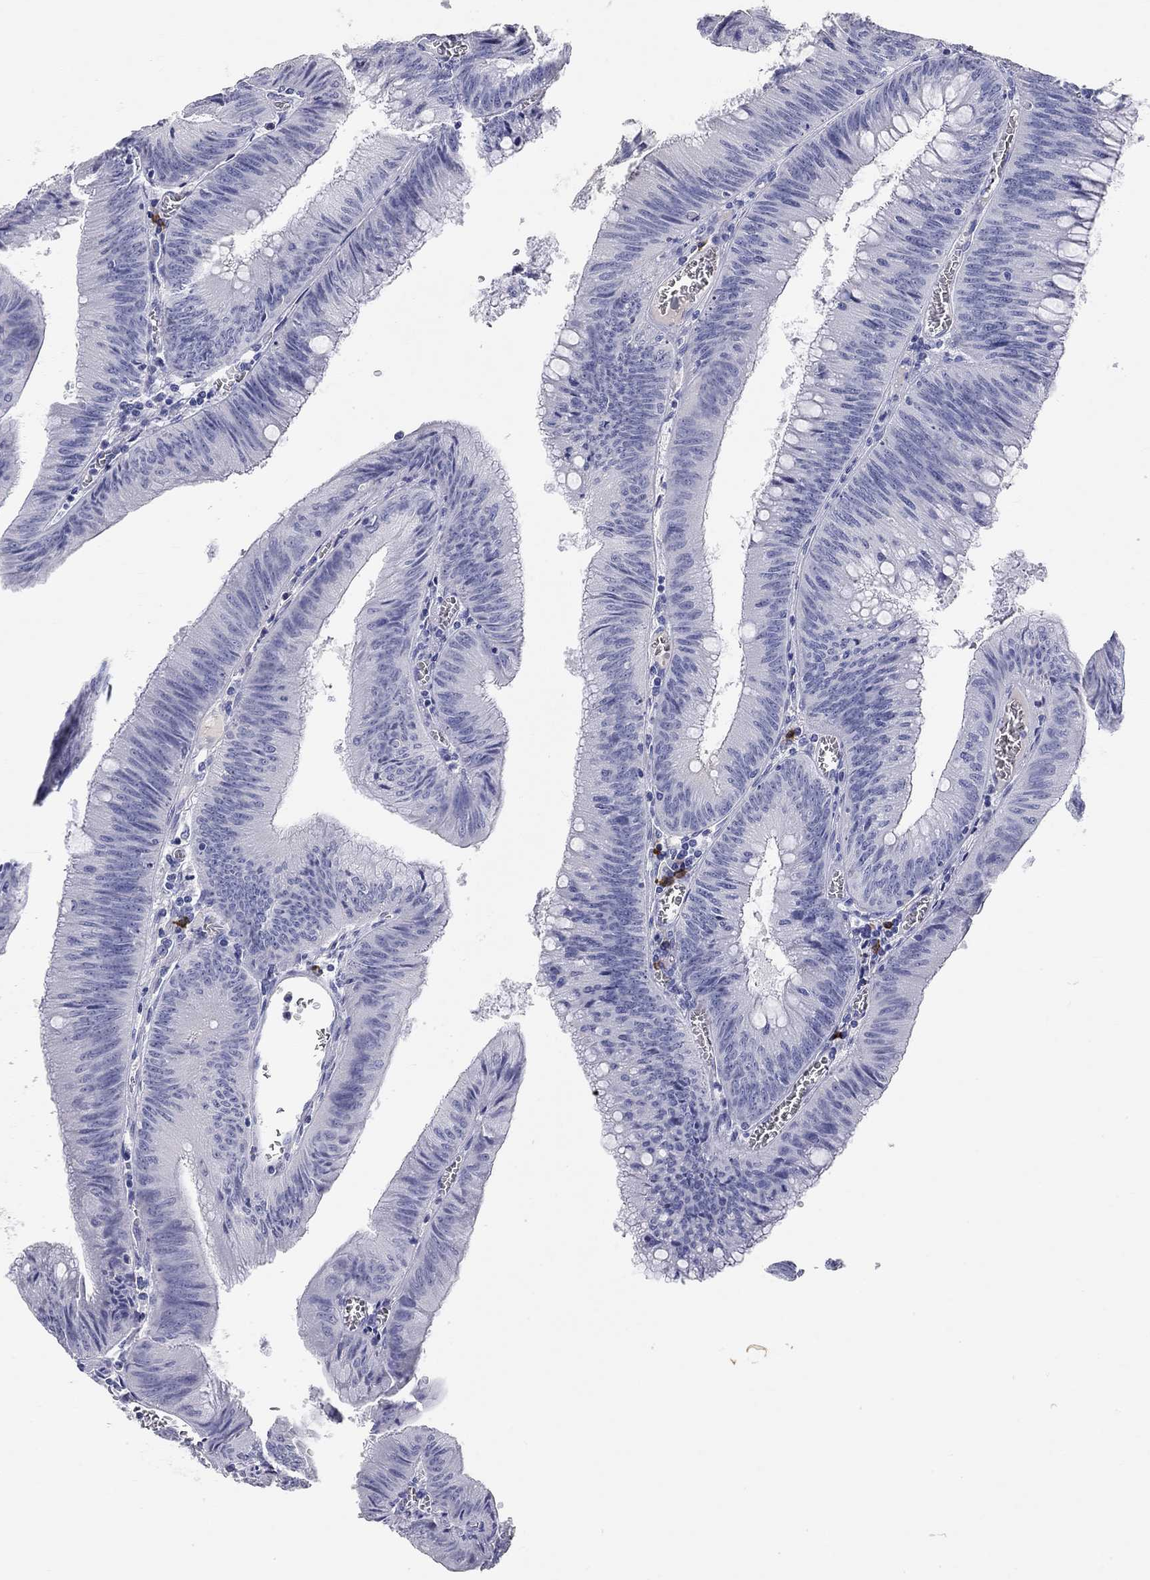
{"staining": {"intensity": "negative", "quantity": "none", "location": "none"}, "tissue": "colorectal cancer", "cell_type": "Tumor cells", "image_type": "cancer", "snomed": [{"axis": "morphology", "description": "Adenocarcinoma, NOS"}, {"axis": "topography", "description": "Rectum"}], "caption": "Immunohistochemistry of colorectal cancer (adenocarcinoma) demonstrates no expression in tumor cells.", "gene": "PHOX2B", "patient": {"sex": "female", "age": 72}}